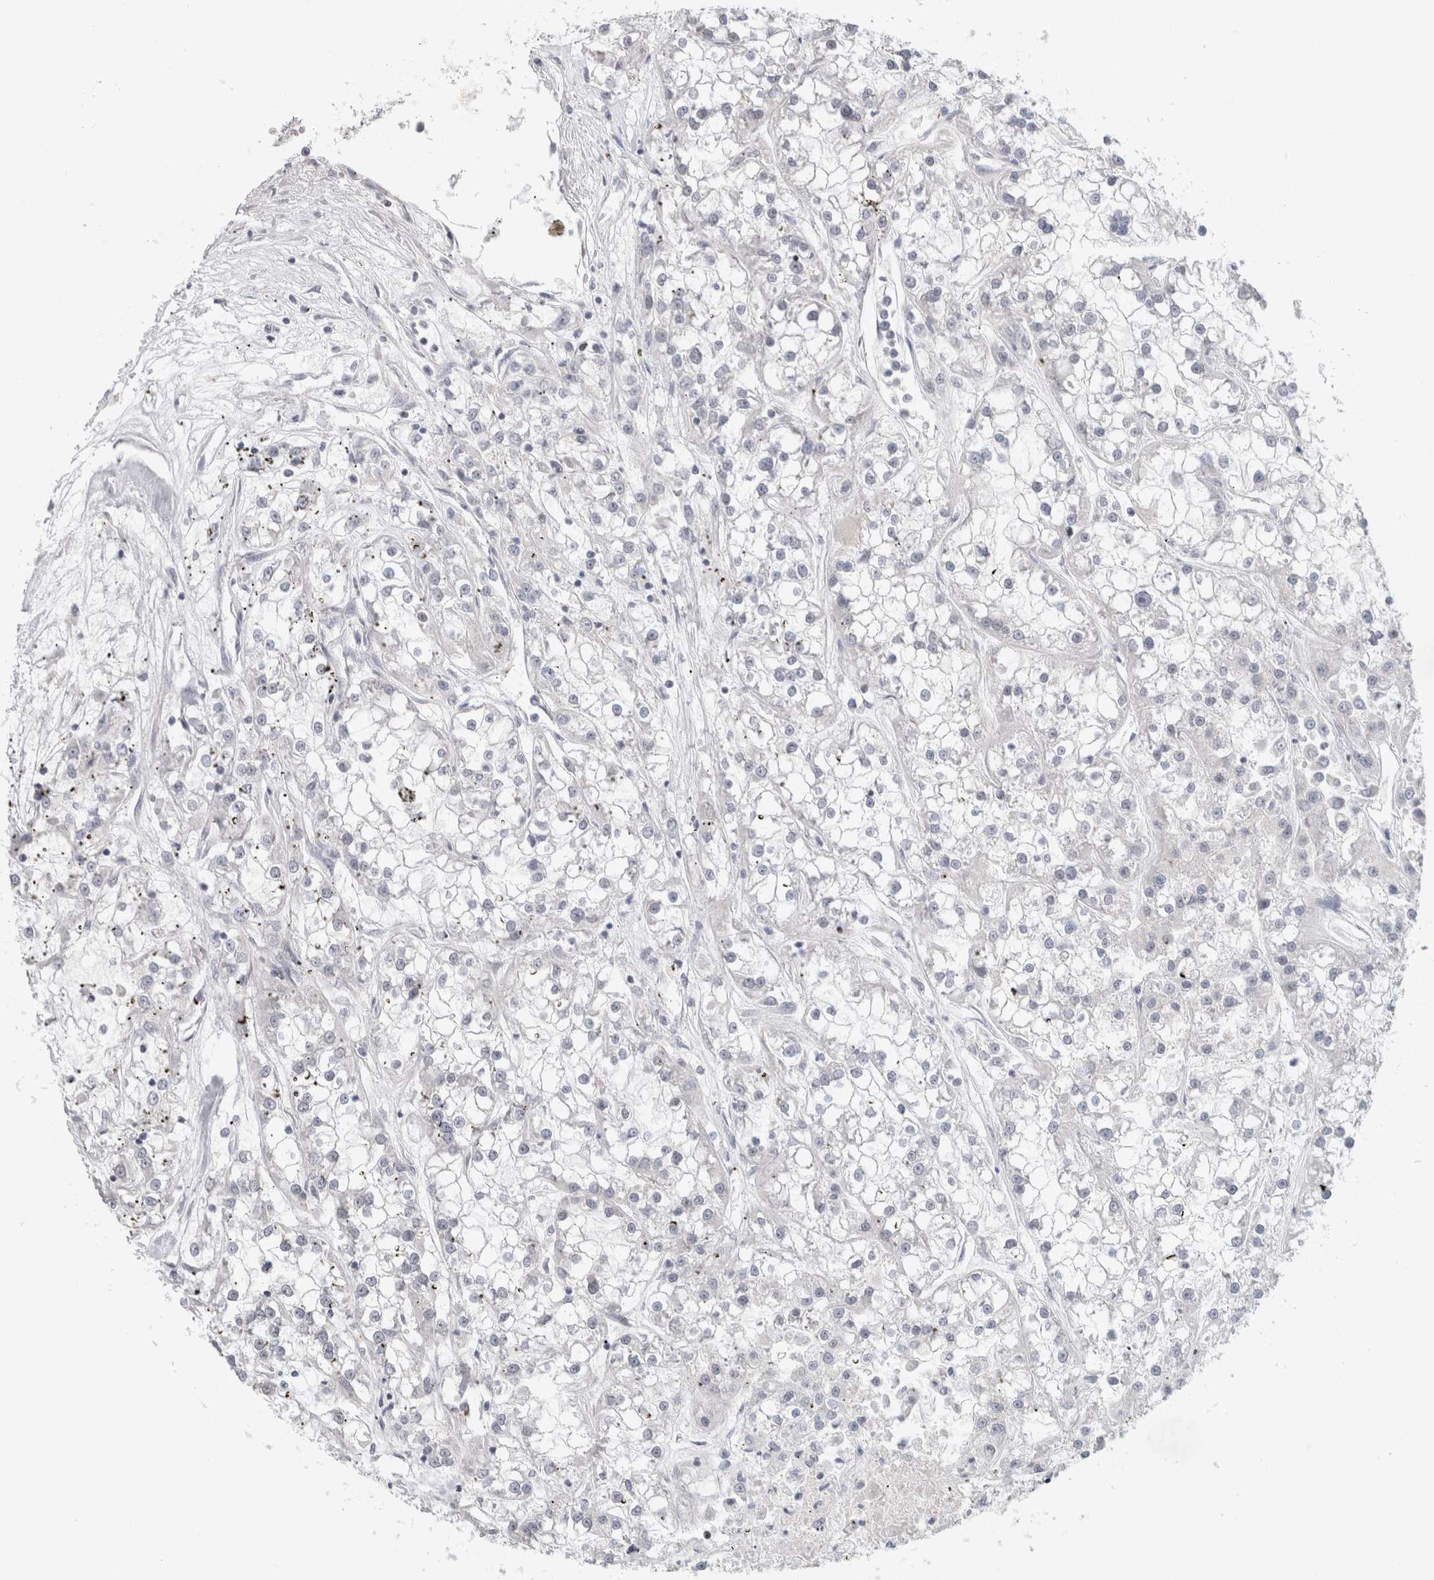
{"staining": {"intensity": "negative", "quantity": "none", "location": "none"}, "tissue": "renal cancer", "cell_type": "Tumor cells", "image_type": "cancer", "snomed": [{"axis": "morphology", "description": "Adenocarcinoma, NOS"}, {"axis": "topography", "description": "Kidney"}], "caption": "Immunohistochemistry photomicrograph of human renal cancer (adenocarcinoma) stained for a protein (brown), which reveals no staining in tumor cells. (DAB (3,3'-diaminobenzidine) immunohistochemistry (IHC), high magnification).", "gene": "EIF4G3", "patient": {"sex": "female", "age": 52}}